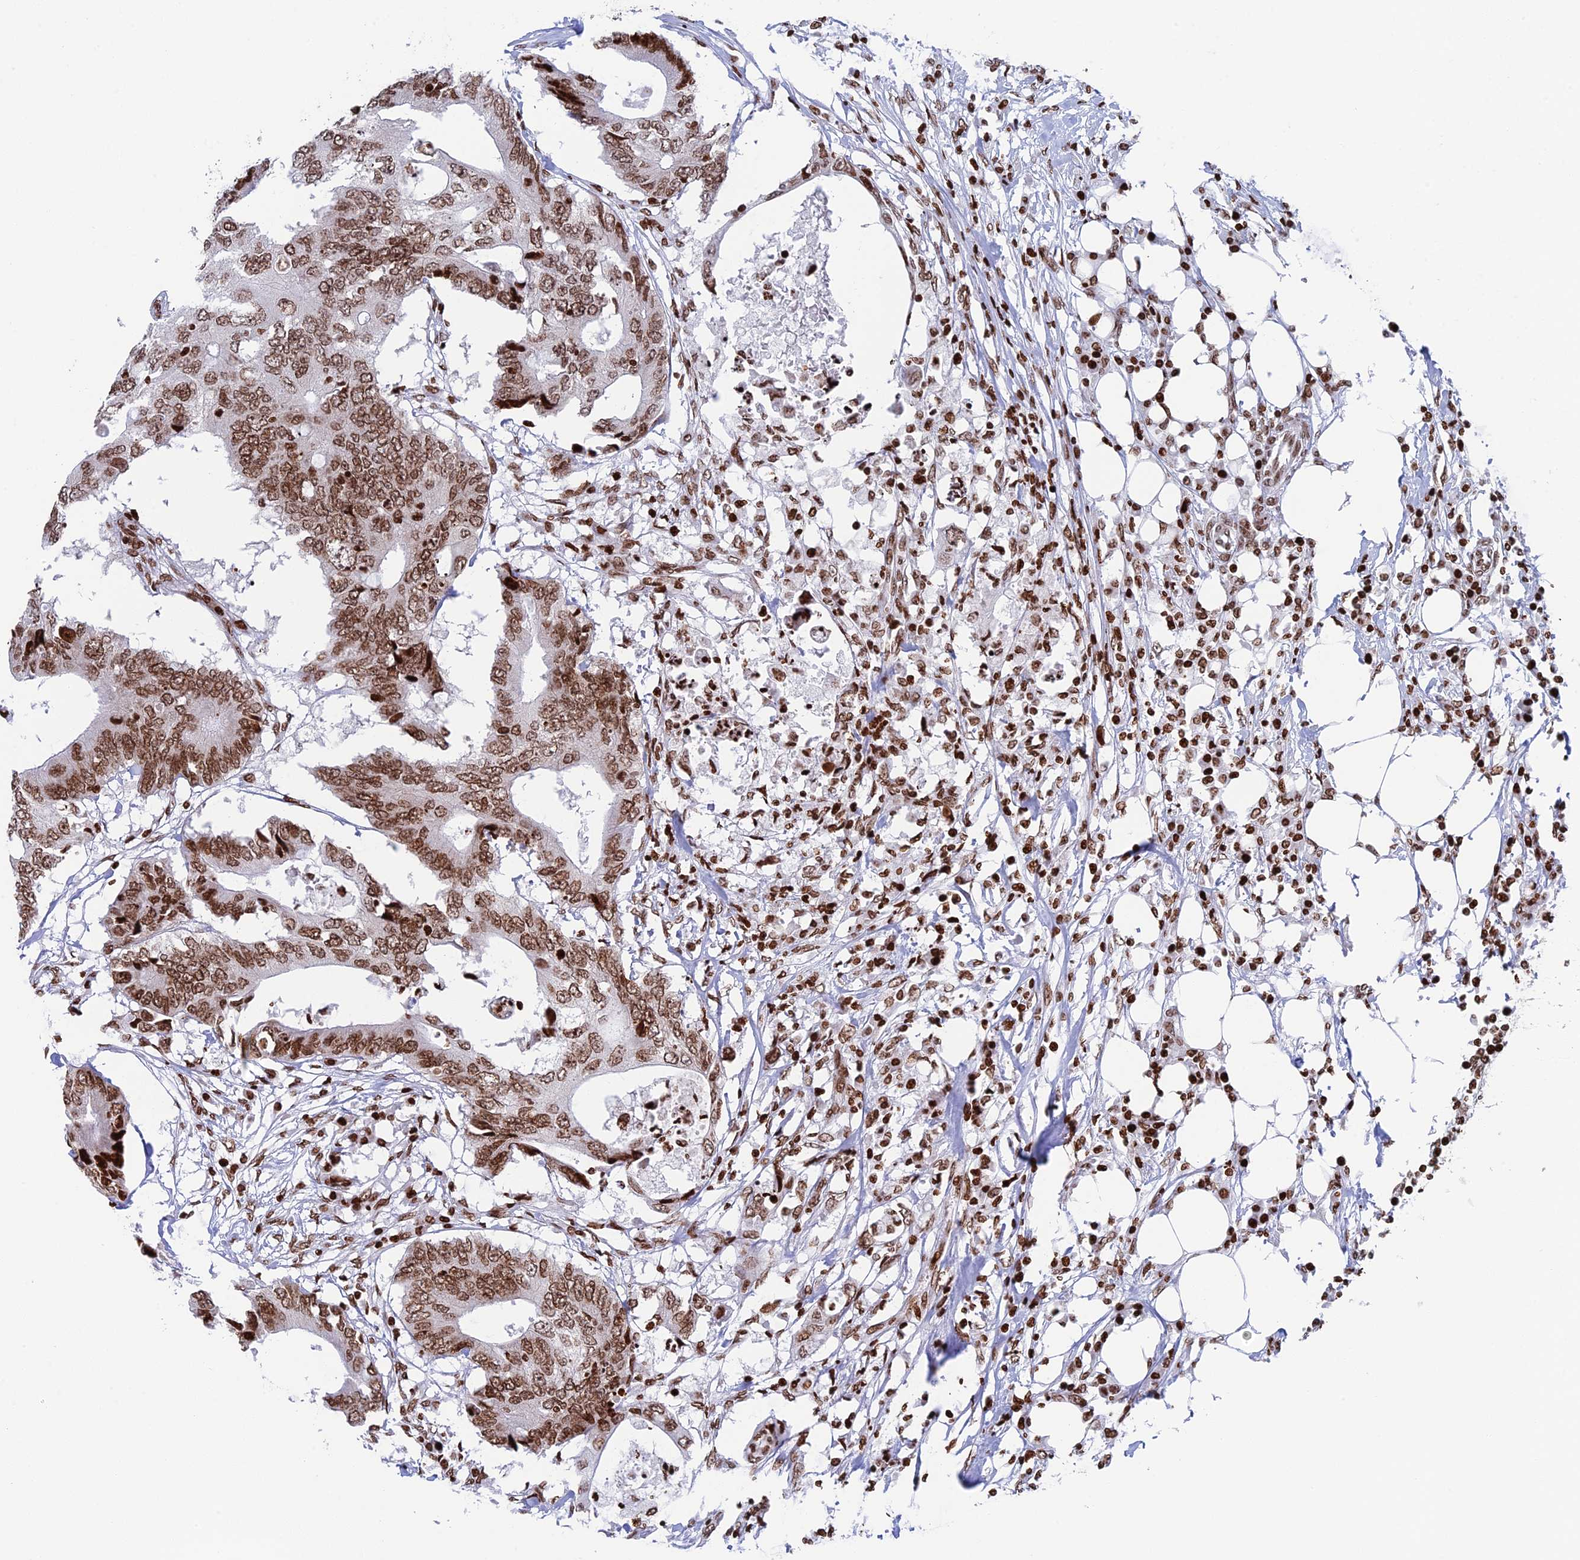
{"staining": {"intensity": "moderate", "quantity": ">75%", "location": "nuclear"}, "tissue": "colorectal cancer", "cell_type": "Tumor cells", "image_type": "cancer", "snomed": [{"axis": "morphology", "description": "Adenocarcinoma, NOS"}, {"axis": "topography", "description": "Colon"}], "caption": "Immunohistochemistry (DAB) staining of adenocarcinoma (colorectal) demonstrates moderate nuclear protein positivity in about >75% of tumor cells. The staining was performed using DAB (3,3'-diaminobenzidine), with brown indicating positive protein expression. Nuclei are stained blue with hematoxylin.", "gene": "RPAP1", "patient": {"sex": "male", "age": 71}}